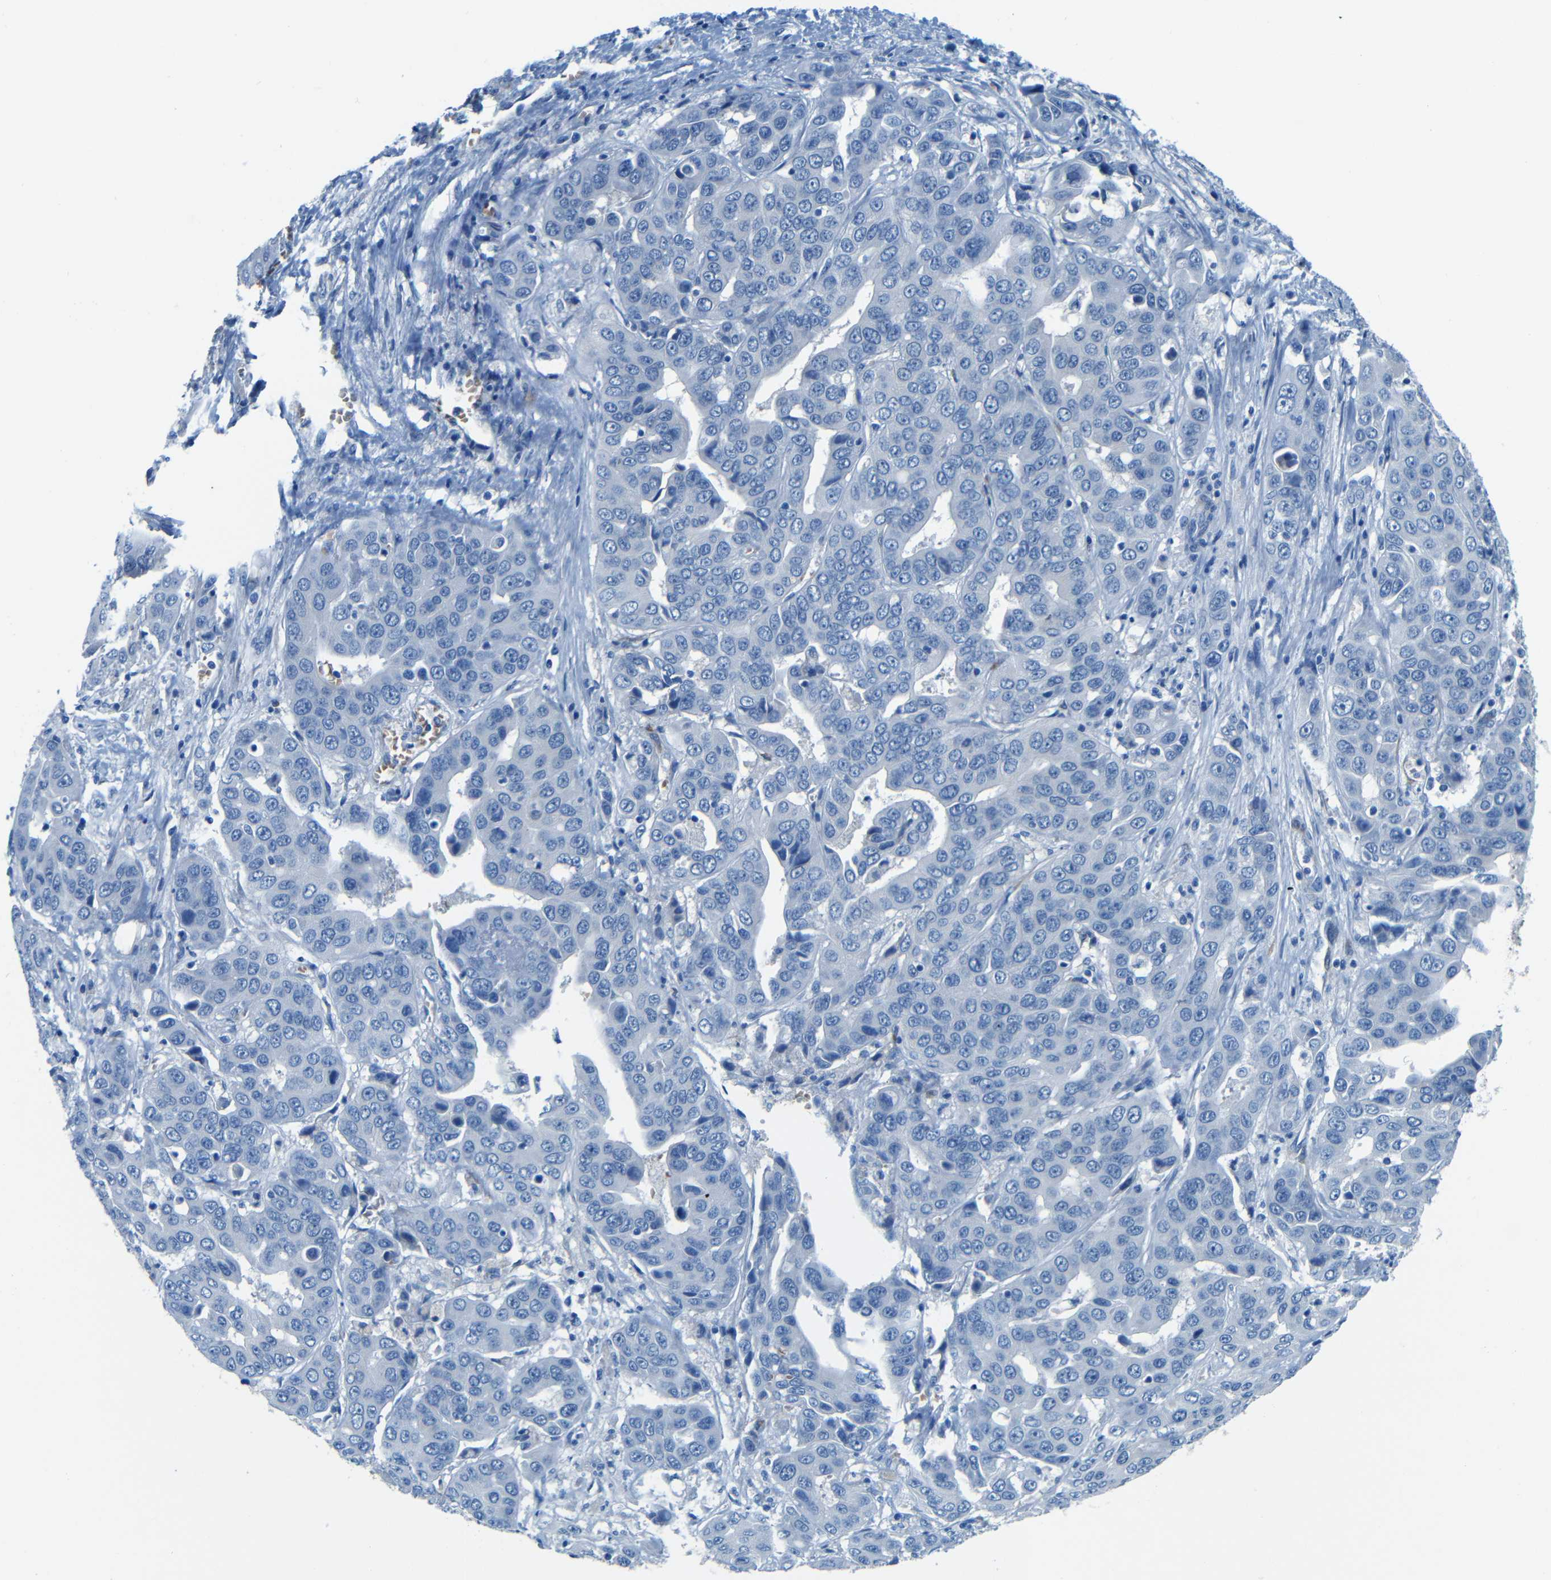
{"staining": {"intensity": "negative", "quantity": "none", "location": "none"}, "tissue": "liver cancer", "cell_type": "Tumor cells", "image_type": "cancer", "snomed": [{"axis": "morphology", "description": "Cholangiocarcinoma"}, {"axis": "topography", "description": "Liver"}], "caption": "DAB (3,3'-diaminobenzidine) immunohistochemical staining of liver cancer (cholangiocarcinoma) shows no significant expression in tumor cells.", "gene": "MAP2", "patient": {"sex": "female", "age": 52}}